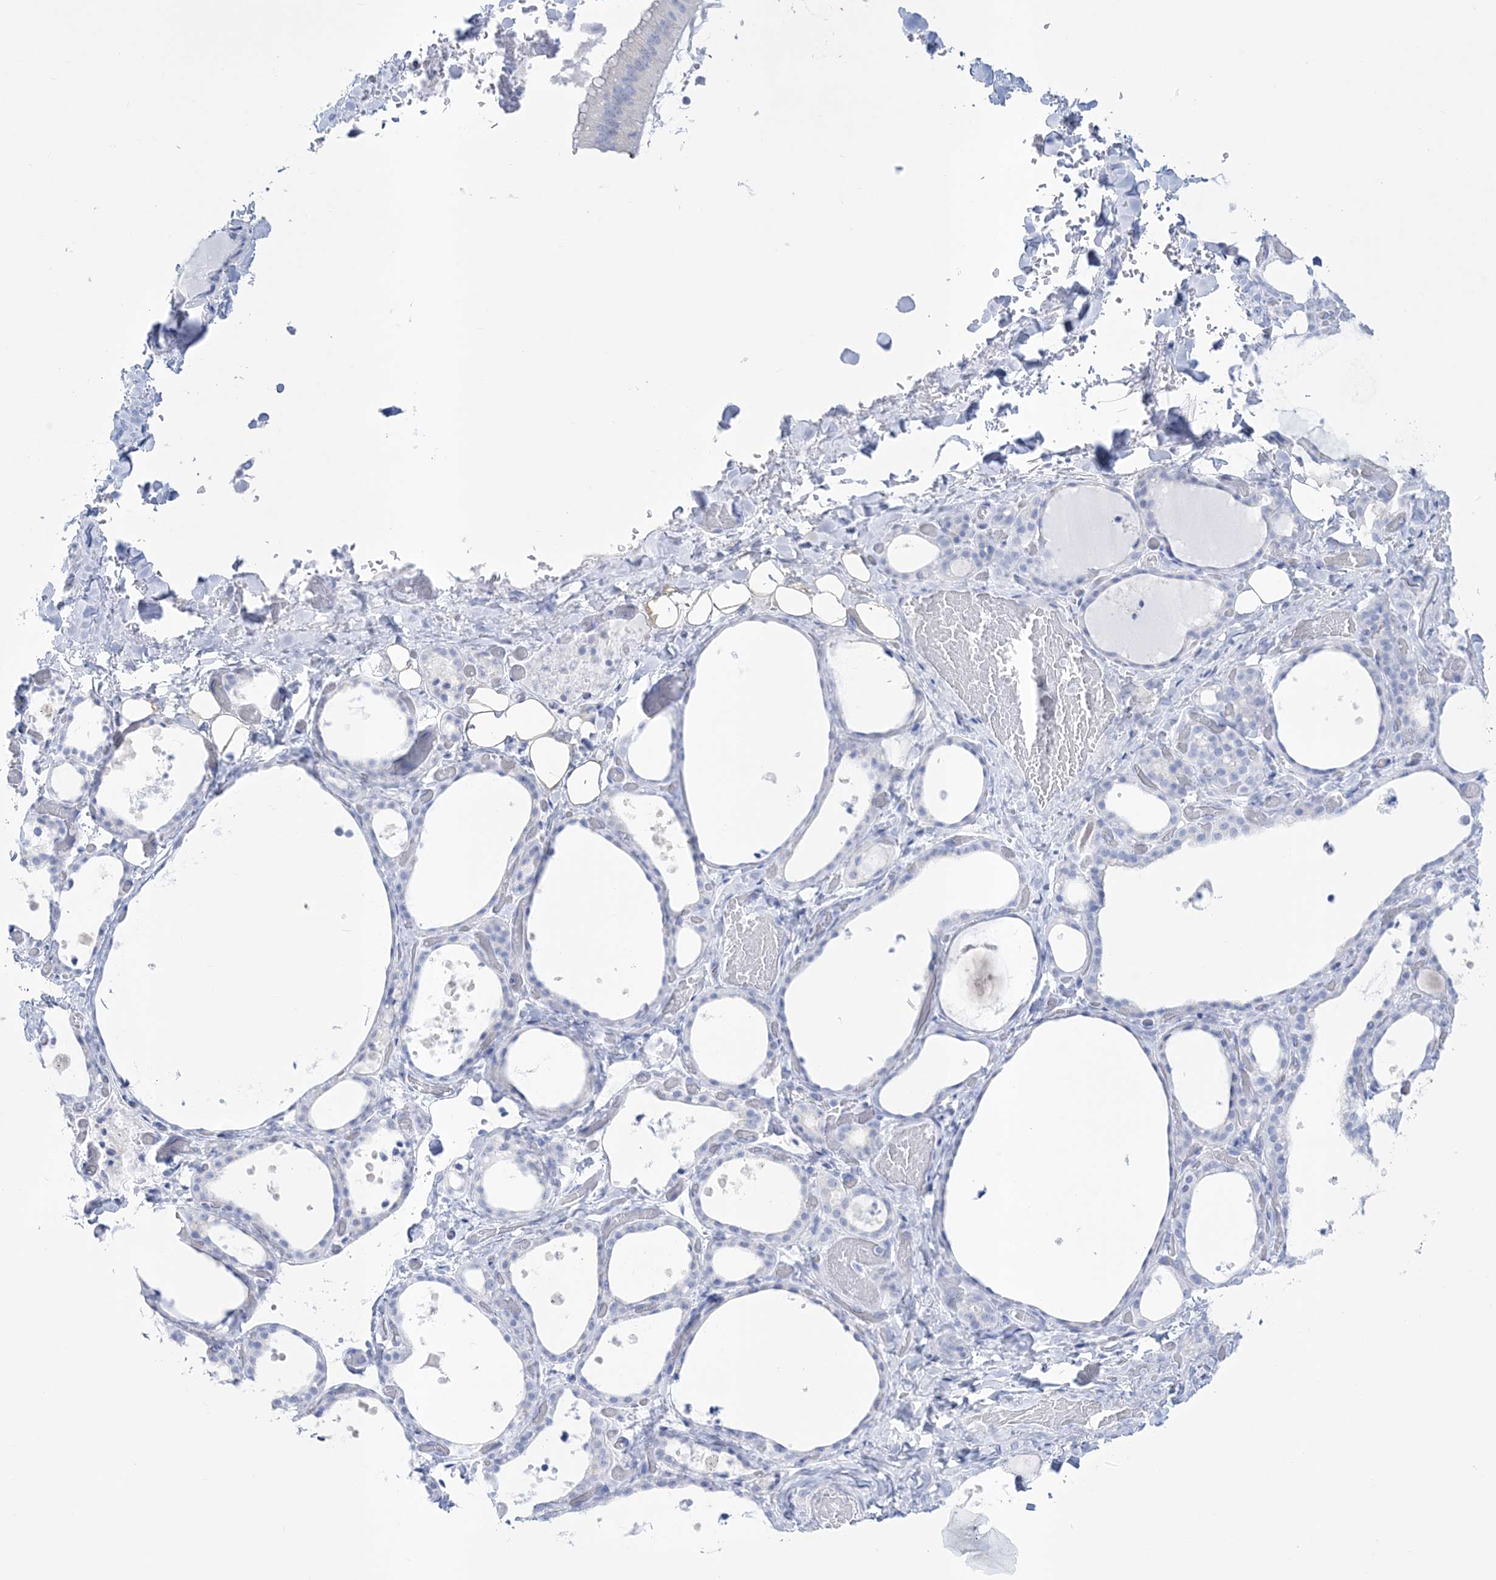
{"staining": {"intensity": "negative", "quantity": "none", "location": "none"}, "tissue": "thyroid gland", "cell_type": "Glandular cells", "image_type": "normal", "snomed": [{"axis": "morphology", "description": "Normal tissue, NOS"}, {"axis": "topography", "description": "Thyroid gland"}], "caption": "Immunohistochemistry (IHC) of normal thyroid gland reveals no positivity in glandular cells.", "gene": "RBP2", "patient": {"sex": "female", "age": 44}}